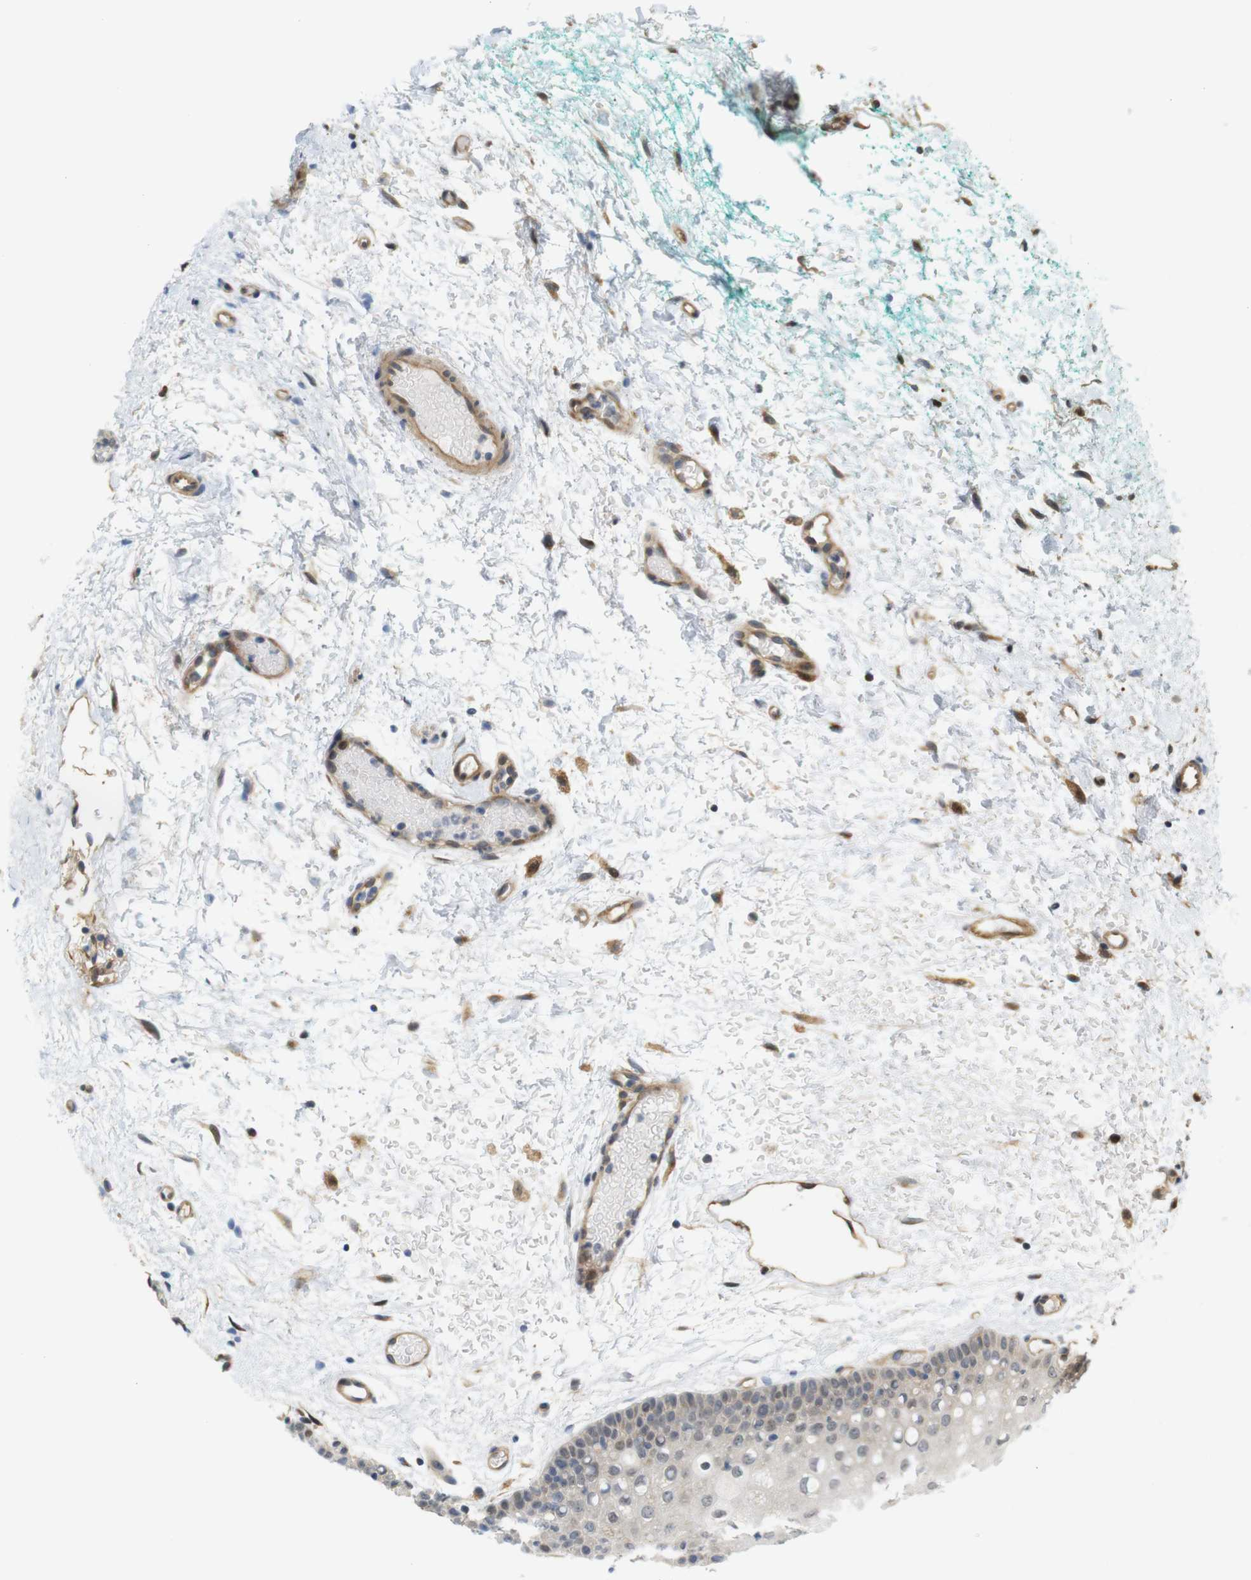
{"staining": {"intensity": "weak", "quantity": "<25%", "location": "cytoplasmic/membranous,nuclear"}, "tissue": "oral mucosa", "cell_type": "Squamous epithelial cells", "image_type": "normal", "snomed": [{"axis": "morphology", "description": "Normal tissue, NOS"}, {"axis": "morphology", "description": "Squamous cell carcinoma, NOS"}, {"axis": "topography", "description": "Oral tissue"}, {"axis": "topography", "description": "Salivary gland"}, {"axis": "topography", "description": "Head-Neck"}], "caption": "Micrograph shows no protein staining in squamous epithelial cells of benign oral mucosa.", "gene": "TSPAN9", "patient": {"sex": "female", "age": 62}}